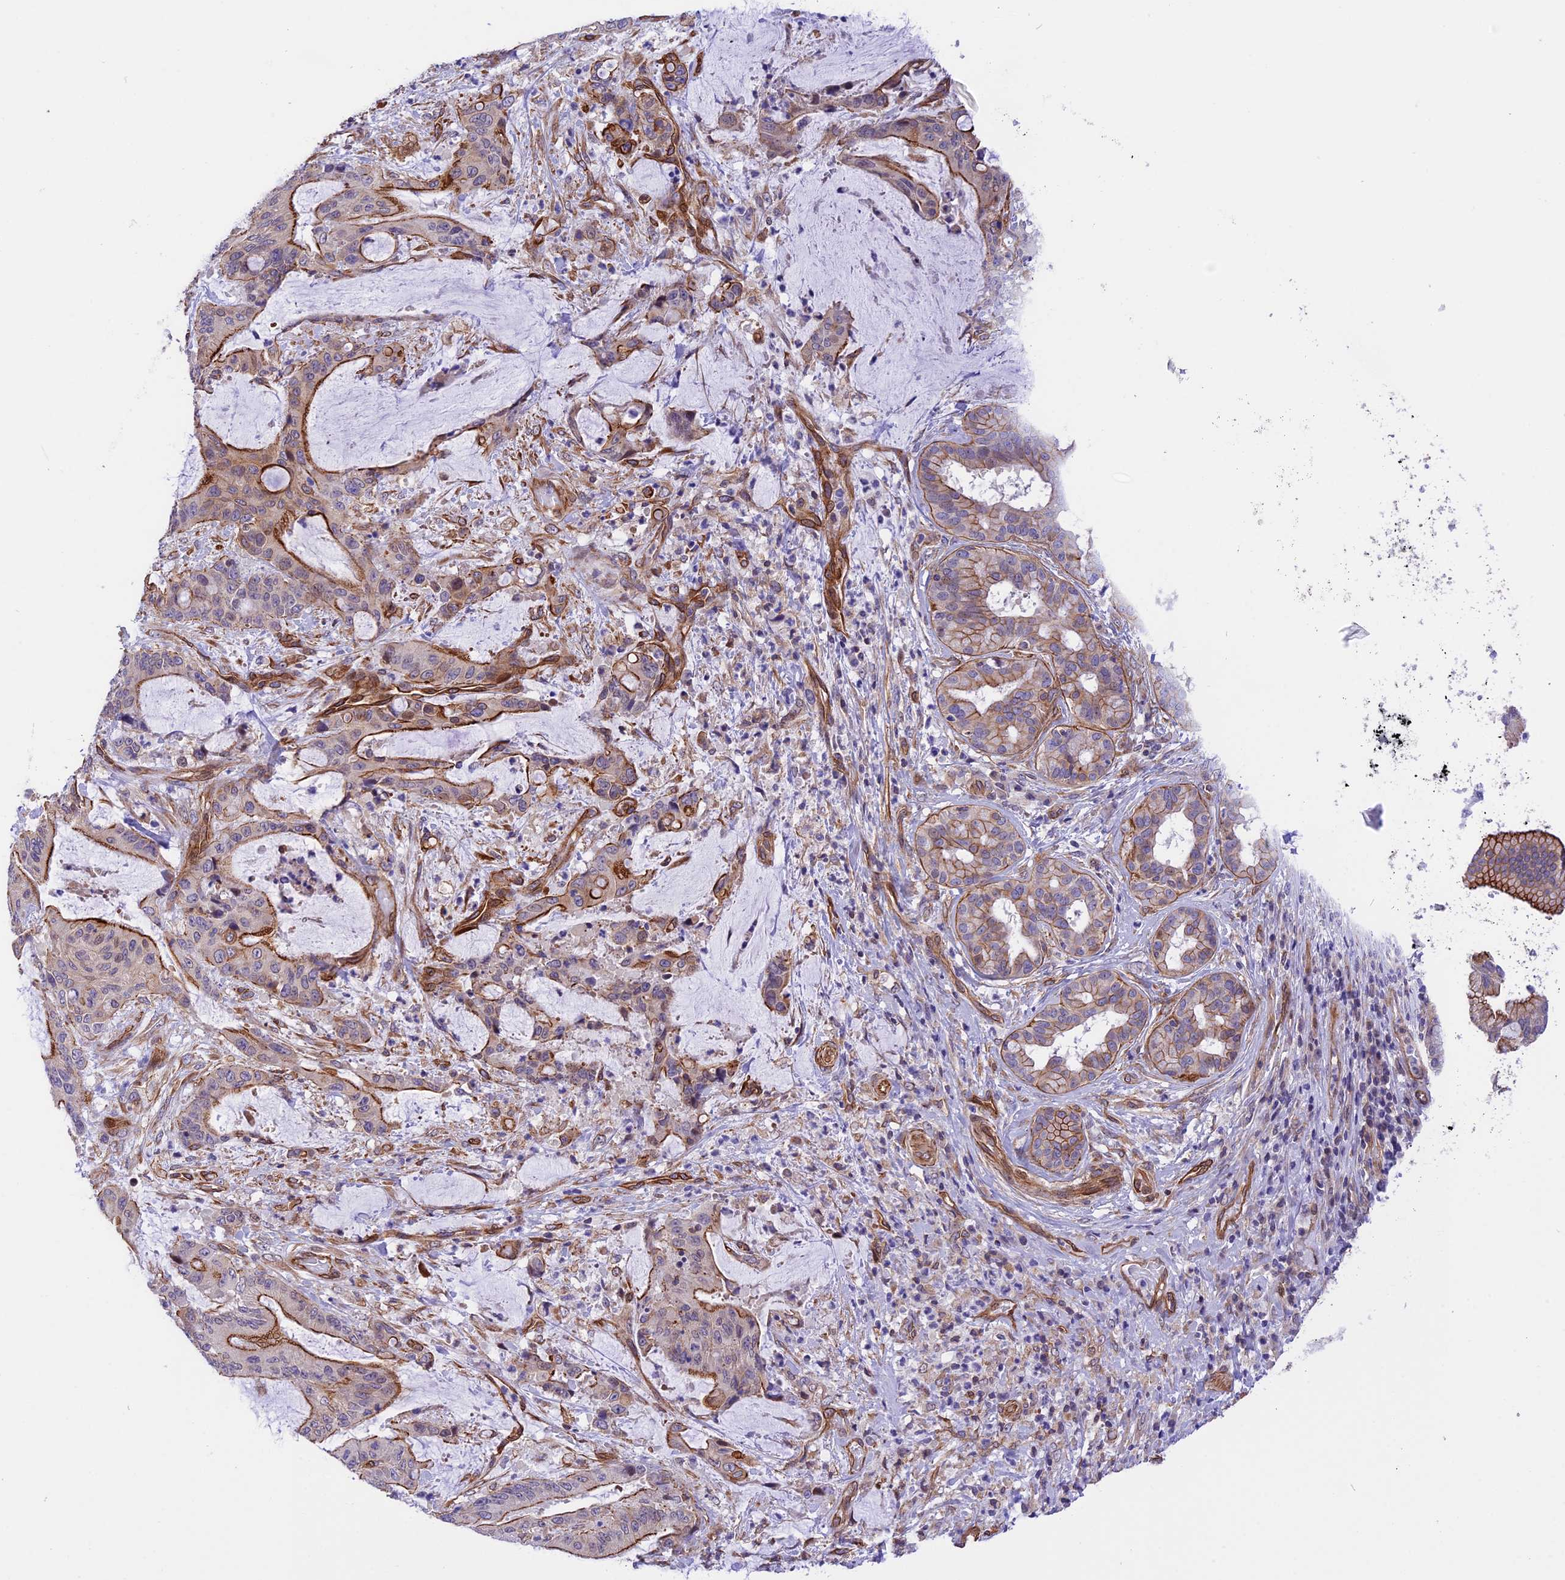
{"staining": {"intensity": "moderate", "quantity": "25%-75%", "location": "cytoplasmic/membranous"}, "tissue": "liver cancer", "cell_type": "Tumor cells", "image_type": "cancer", "snomed": [{"axis": "morphology", "description": "Normal tissue, NOS"}, {"axis": "morphology", "description": "Cholangiocarcinoma"}, {"axis": "topography", "description": "Liver"}, {"axis": "topography", "description": "Peripheral nerve tissue"}], "caption": "Human liver cancer stained with a protein marker reveals moderate staining in tumor cells.", "gene": "R3HDM4", "patient": {"sex": "female", "age": 73}}